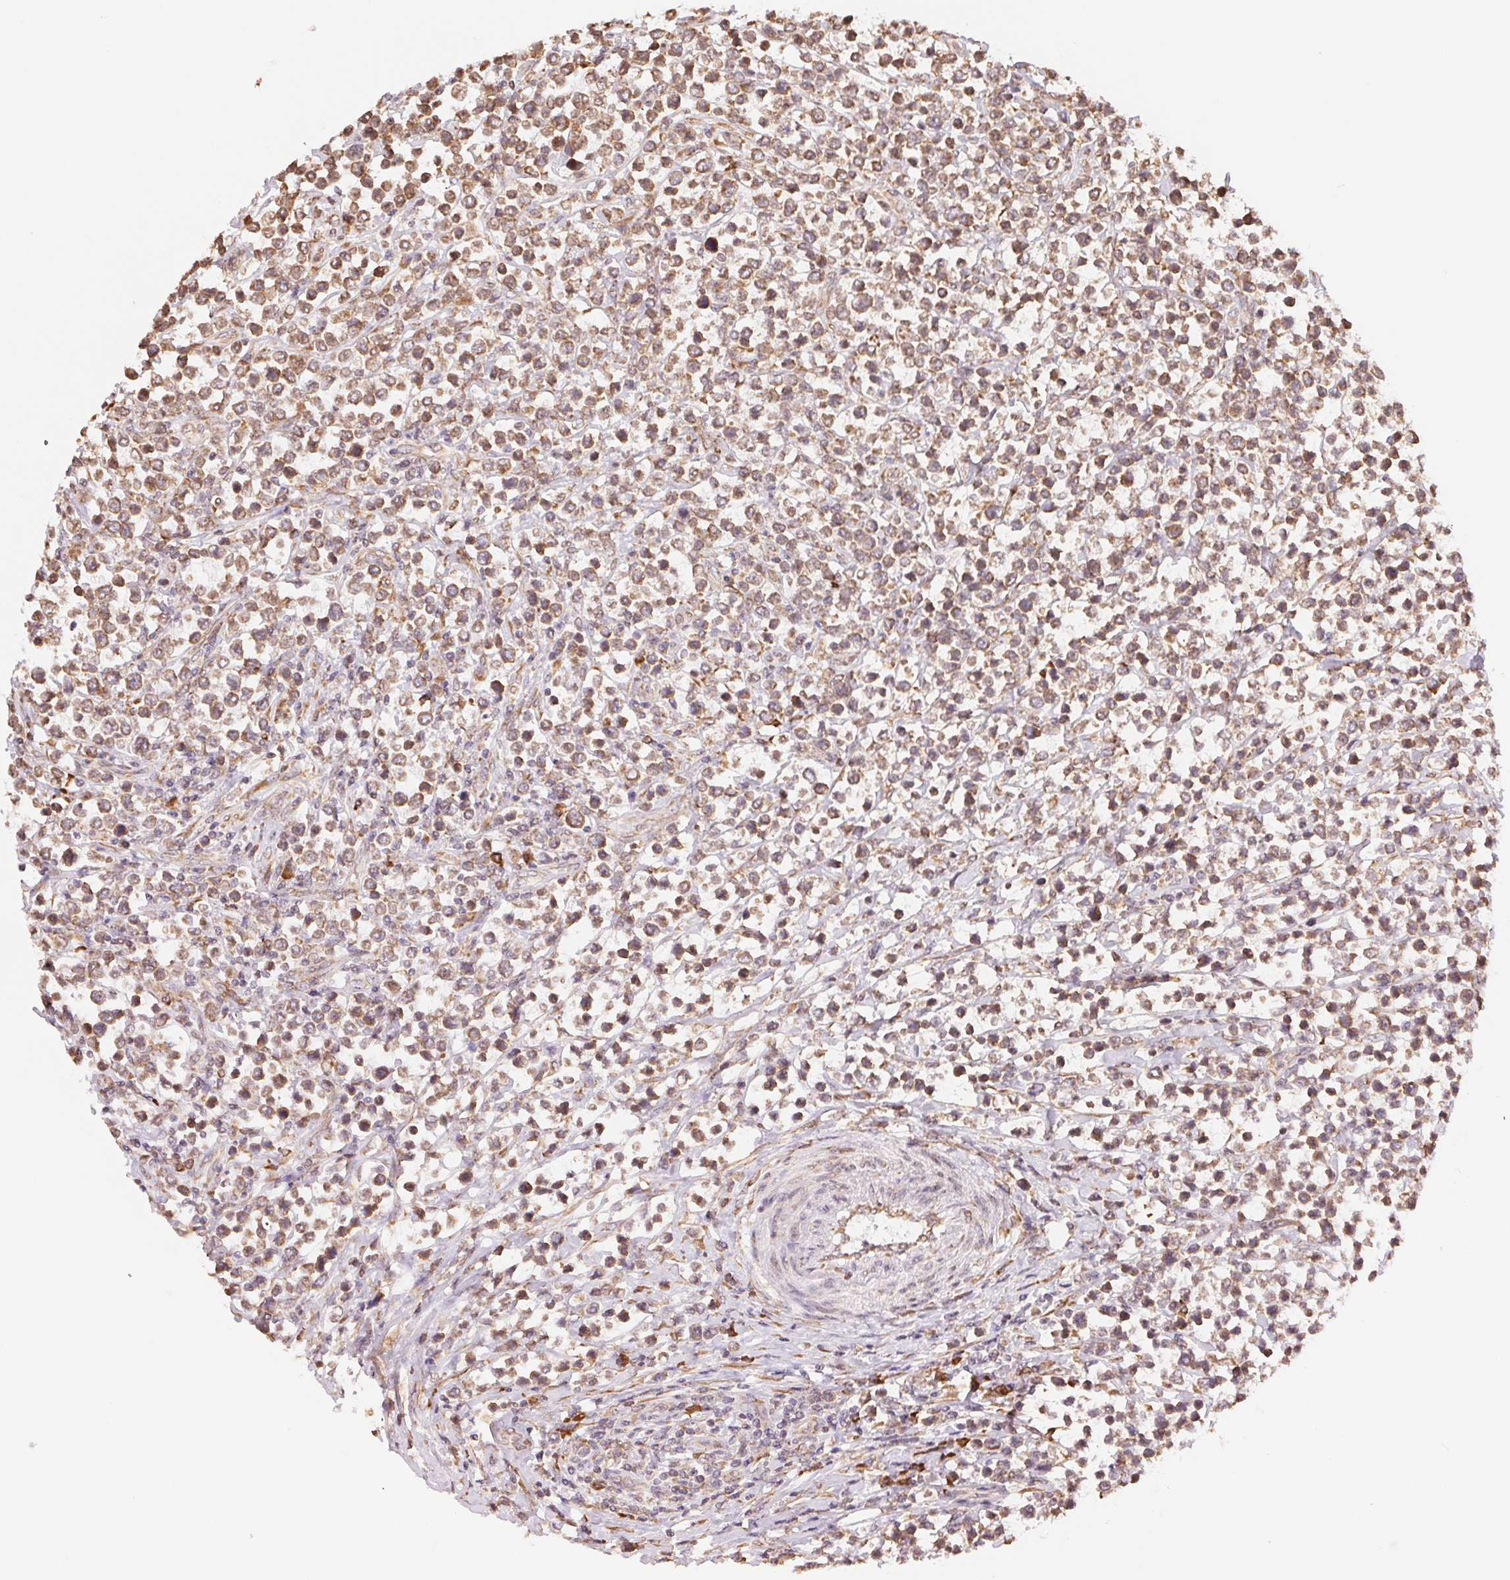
{"staining": {"intensity": "moderate", "quantity": ">75%", "location": "cytoplasmic/membranous"}, "tissue": "lymphoma", "cell_type": "Tumor cells", "image_type": "cancer", "snomed": [{"axis": "morphology", "description": "Malignant lymphoma, non-Hodgkin's type, High grade"}, {"axis": "topography", "description": "Soft tissue"}], "caption": "The image exhibits staining of high-grade malignant lymphoma, non-Hodgkin's type, revealing moderate cytoplasmic/membranous protein staining (brown color) within tumor cells. (Stains: DAB in brown, nuclei in blue, Microscopy: brightfield microscopy at high magnification).", "gene": "RPN1", "patient": {"sex": "female", "age": 56}}